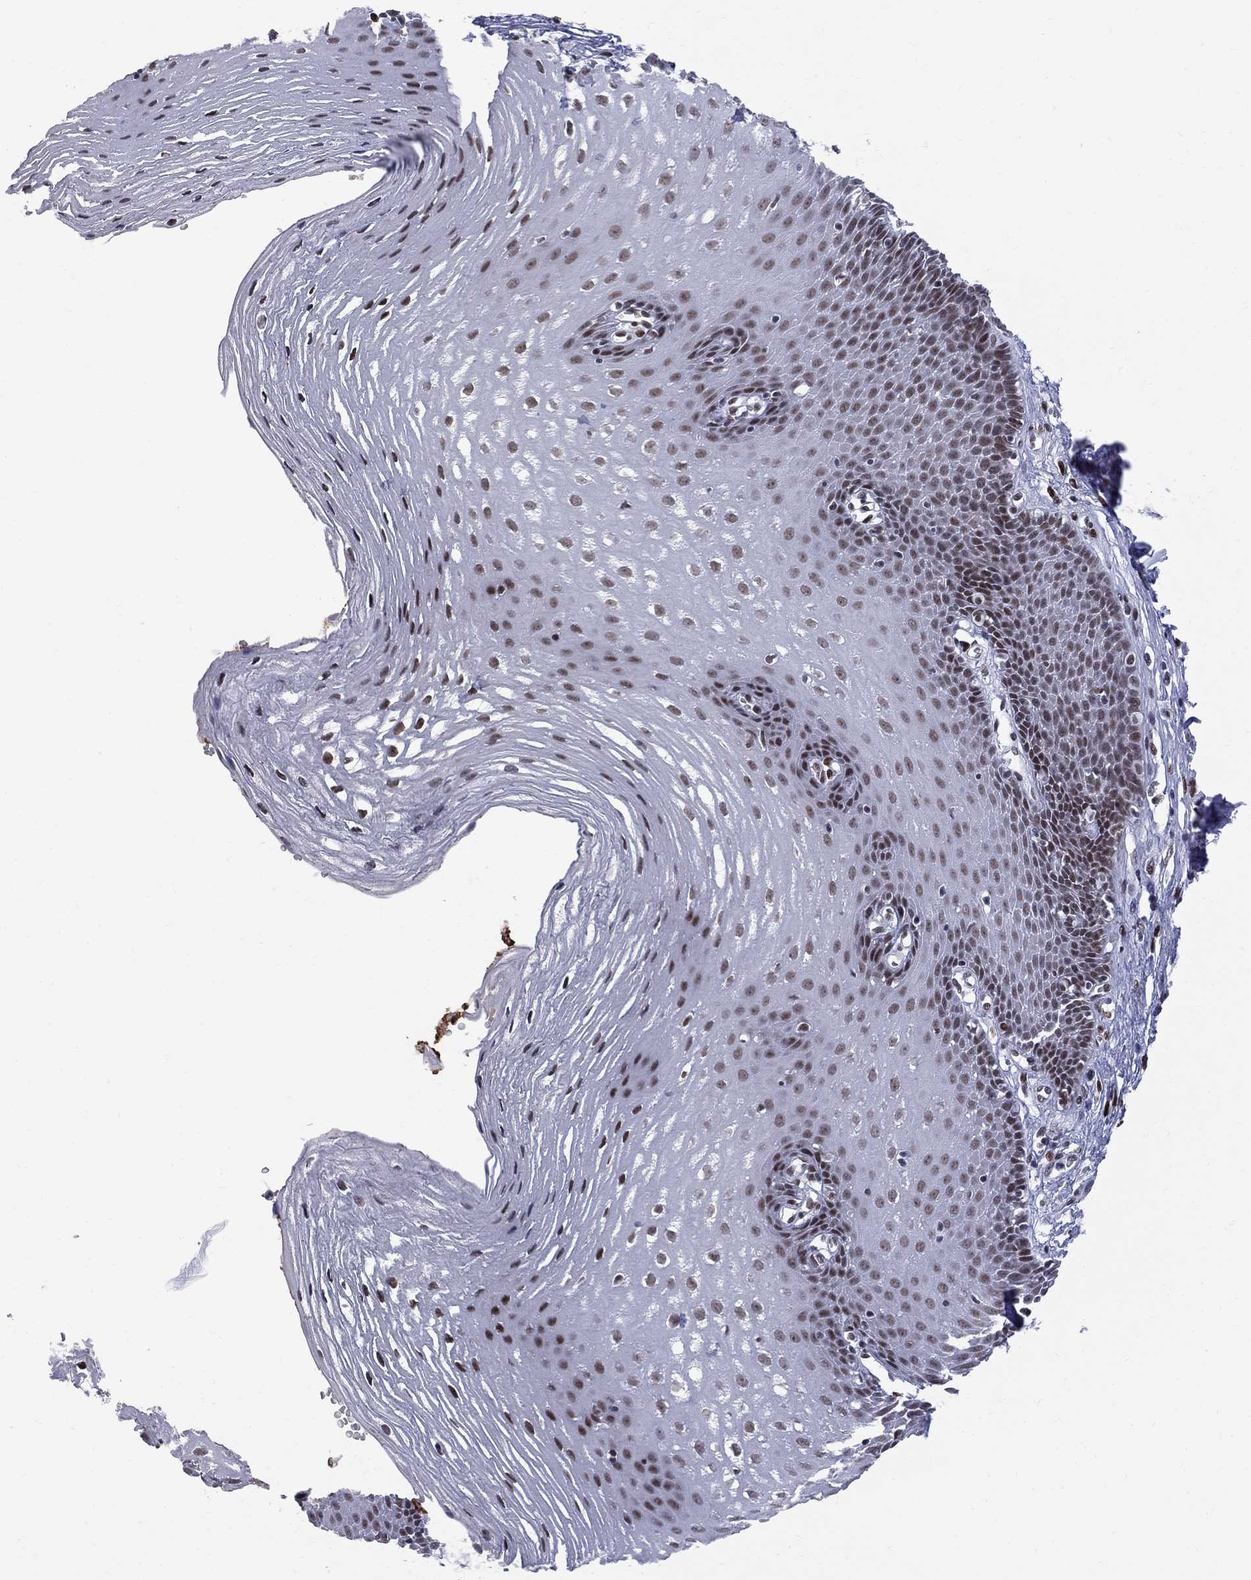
{"staining": {"intensity": "strong", "quantity": "<25%", "location": "nuclear"}, "tissue": "esophagus", "cell_type": "Squamous epithelial cells", "image_type": "normal", "snomed": [{"axis": "morphology", "description": "Normal tissue, NOS"}, {"axis": "topography", "description": "Esophagus"}], "caption": "This histopathology image reveals immunohistochemistry staining of unremarkable human esophagus, with medium strong nuclear positivity in approximately <25% of squamous epithelial cells.", "gene": "ZBTB47", "patient": {"sex": "male", "age": 72}}